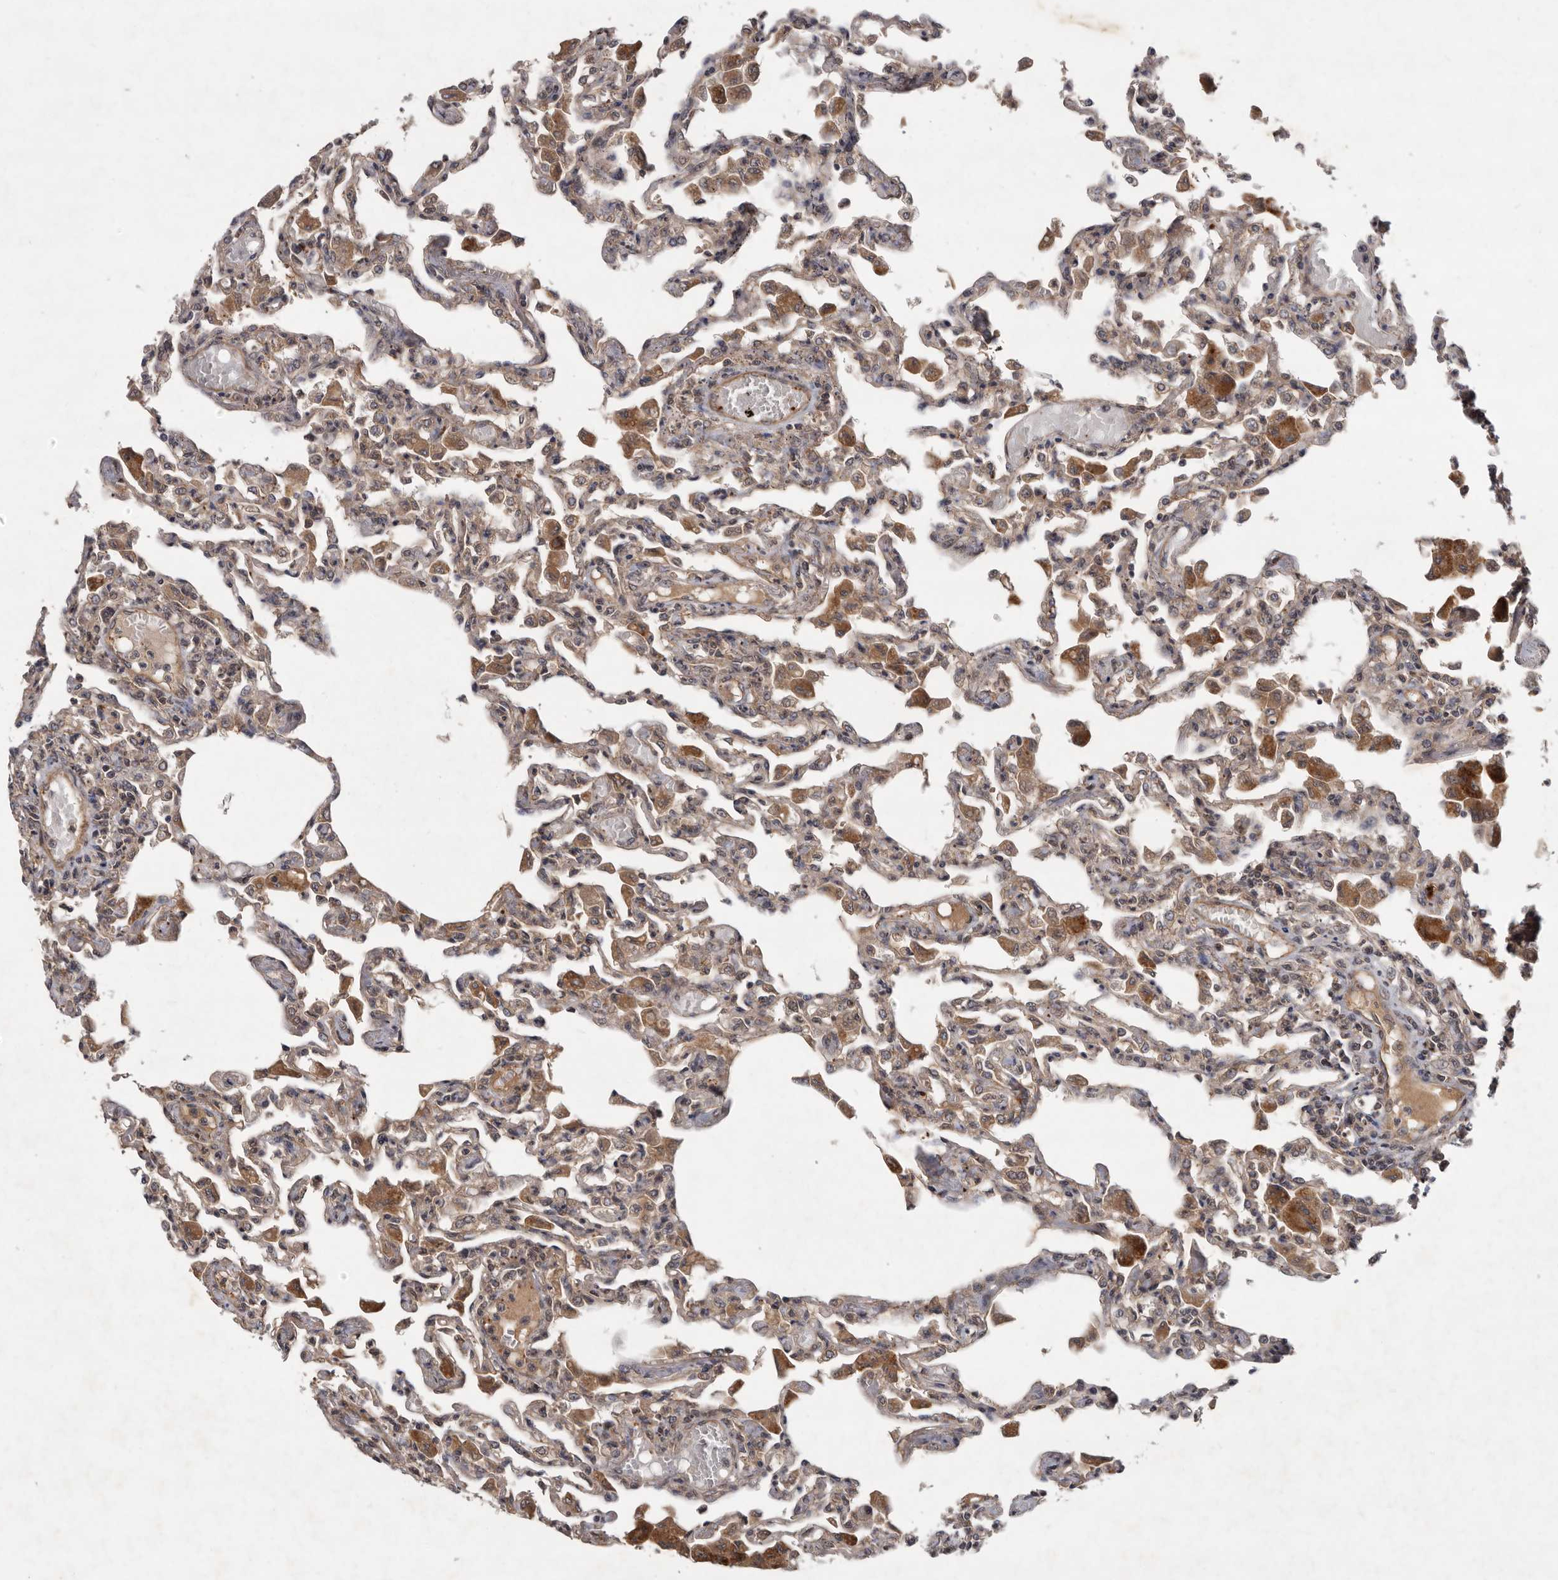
{"staining": {"intensity": "weak", "quantity": ">75%", "location": "cytoplasmic/membranous"}, "tissue": "lung", "cell_type": "Alveolar cells", "image_type": "normal", "snomed": [{"axis": "morphology", "description": "Normal tissue, NOS"}, {"axis": "topography", "description": "Bronchus"}, {"axis": "topography", "description": "Lung"}], "caption": "Lung stained with DAB immunohistochemistry exhibits low levels of weak cytoplasmic/membranous staining in about >75% of alveolar cells. (brown staining indicates protein expression, while blue staining denotes nuclei).", "gene": "DNAJC28", "patient": {"sex": "female", "age": 49}}